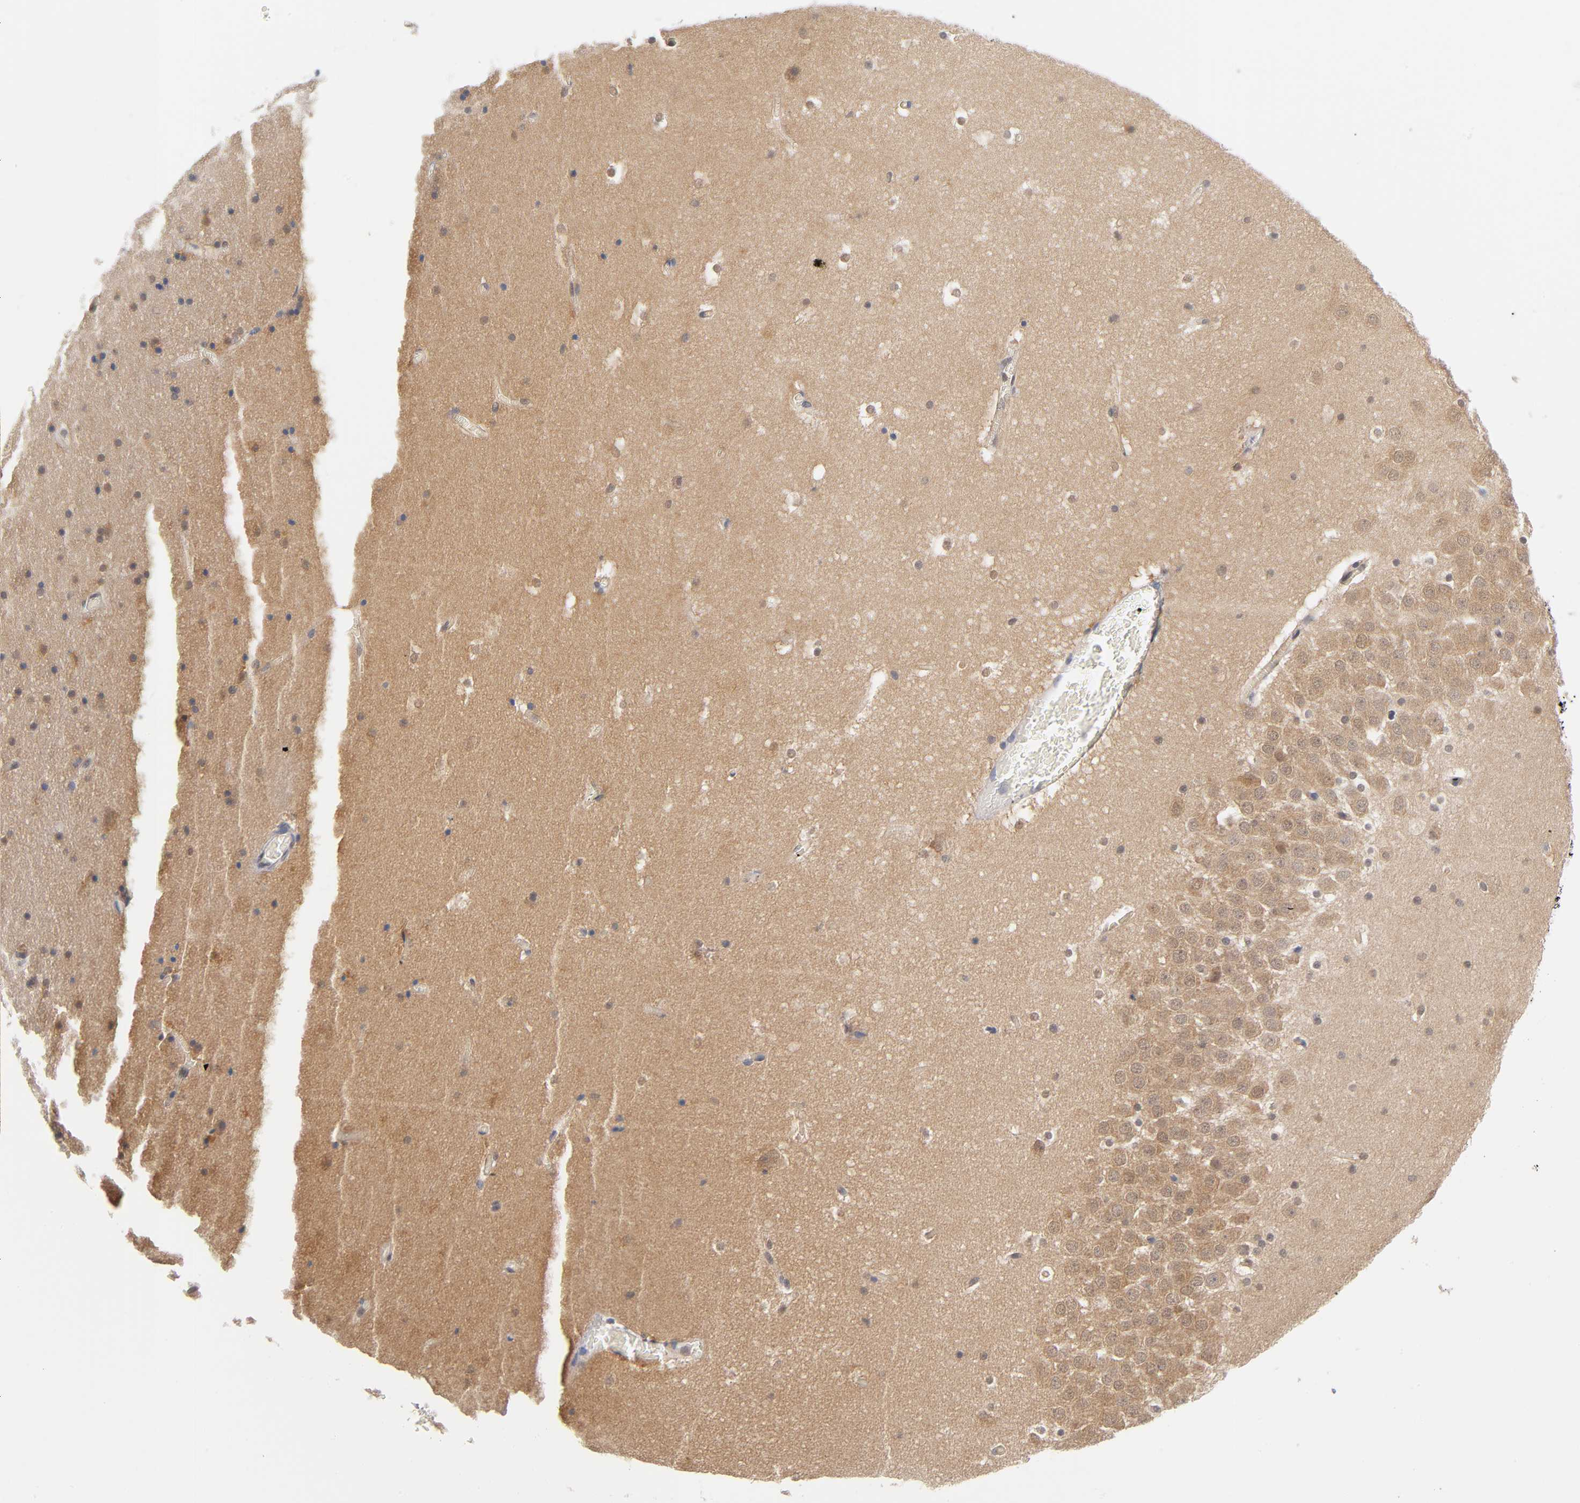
{"staining": {"intensity": "weak", "quantity": "25%-75%", "location": "cytoplasmic/membranous"}, "tissue": "hippocampus", "cell_type": "Glial cells", "image_type": "normal", "snomed": [{"axis": "morphology", "description": "Normal tissue, NOS"}, {"axis": "topography", "description": "Hippocampus"}], "caption": "Immunohistochemical staining of unremarkable hippocampus shows weak cytoplasmic/membranous protein staining in about 25%-75% of glial cells. The staining was performed using DAB, with brown indicating positive protein expression. Nuclei are stained blue with hematoxylin.", "gene": "DFFB", "patient": {"sex": "male", "age": 45}}